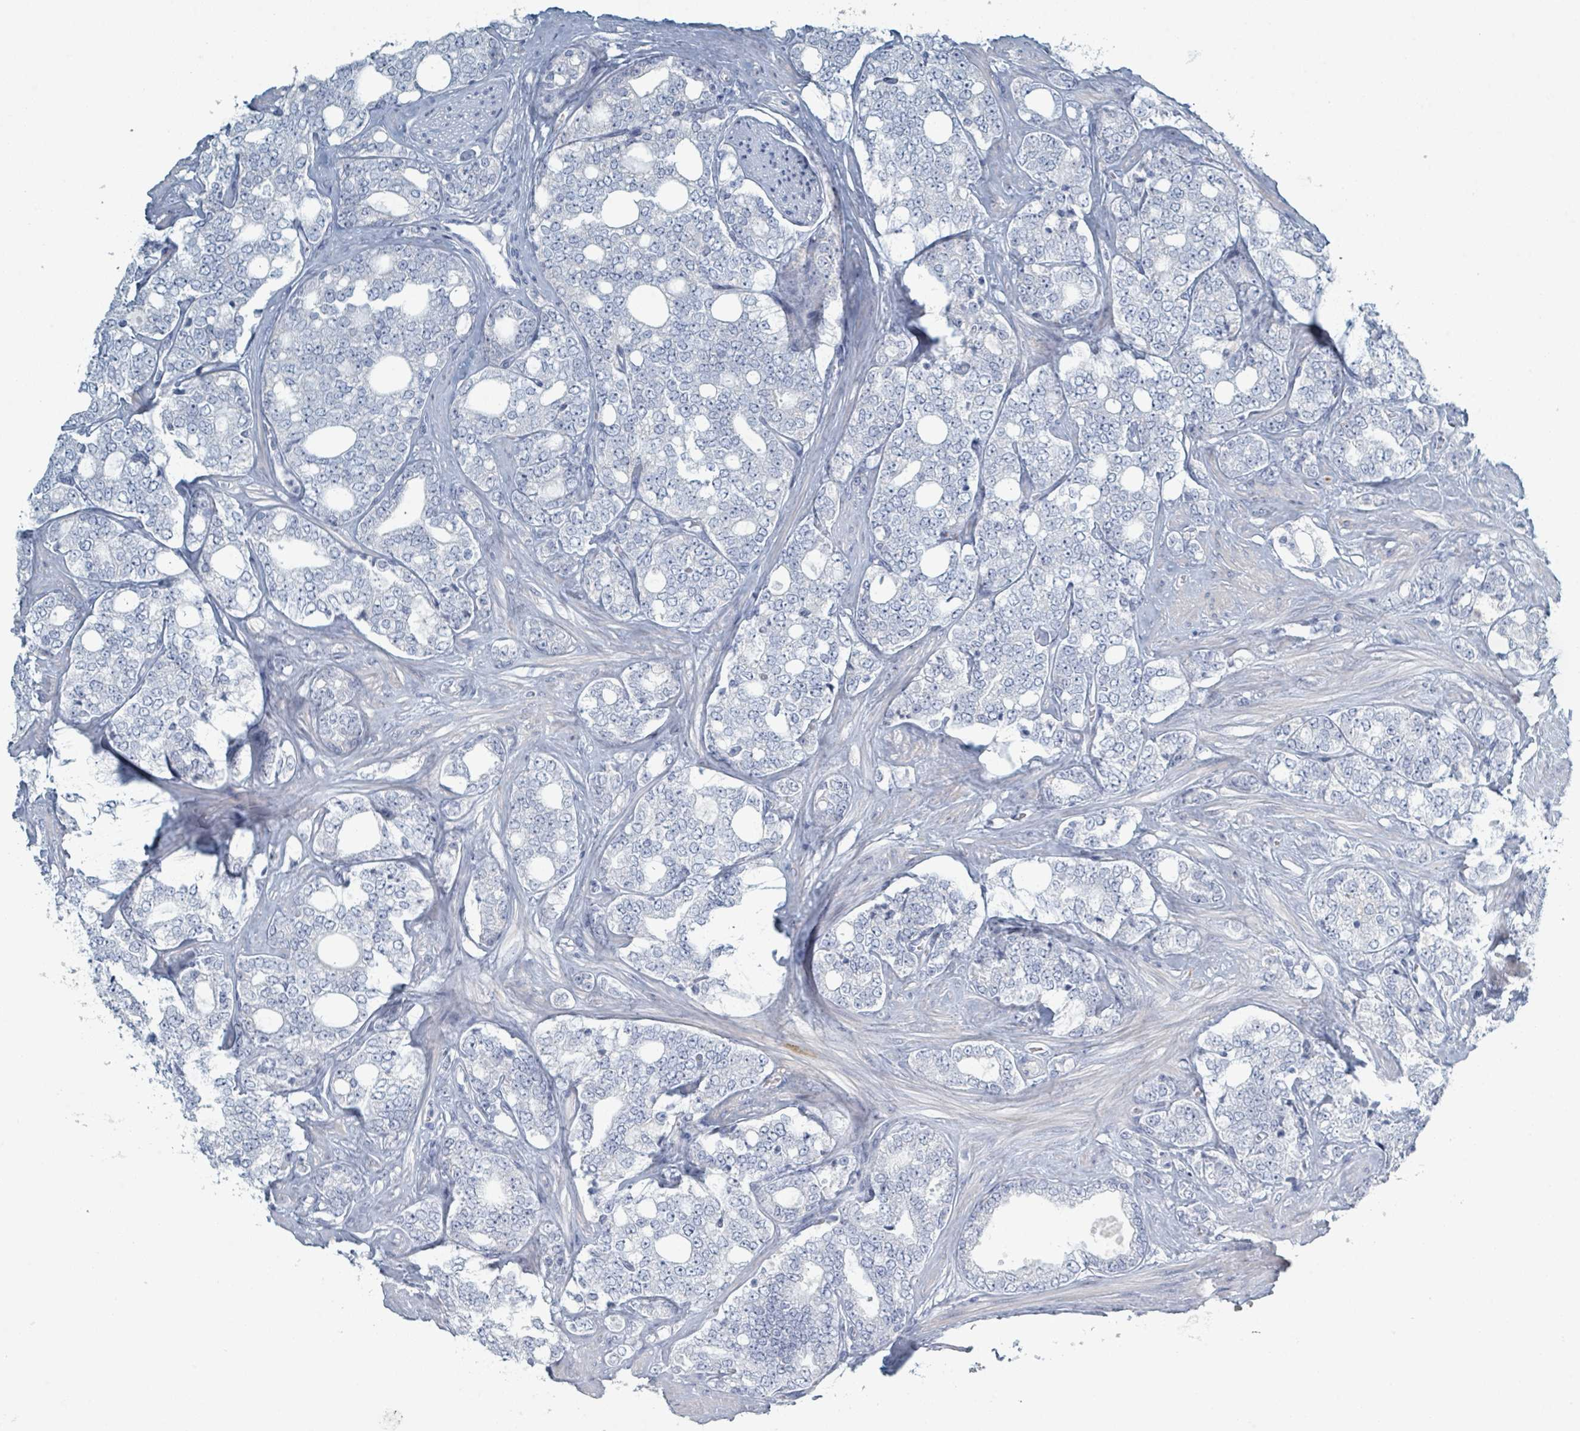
{"staining": {"intensity": "negative", "quantity": "none", "location": "none"}, "tissue": "prostate cancer", "cell_type": "Tumor cells", "image_type": "cancer", "snomed": [{"axis": "morphology", "description": "Adenocarcinoma, High grade"}, {"axis": "topography", "description": "Prostate"}], "caption": "Immunohistochemistry (IHC) of human high-grade adenocarcinoma (prostate) shows no positivity in tumor cells.", "gene": "HEATR5A", "patient": {"sex": "male", "age": 64}}